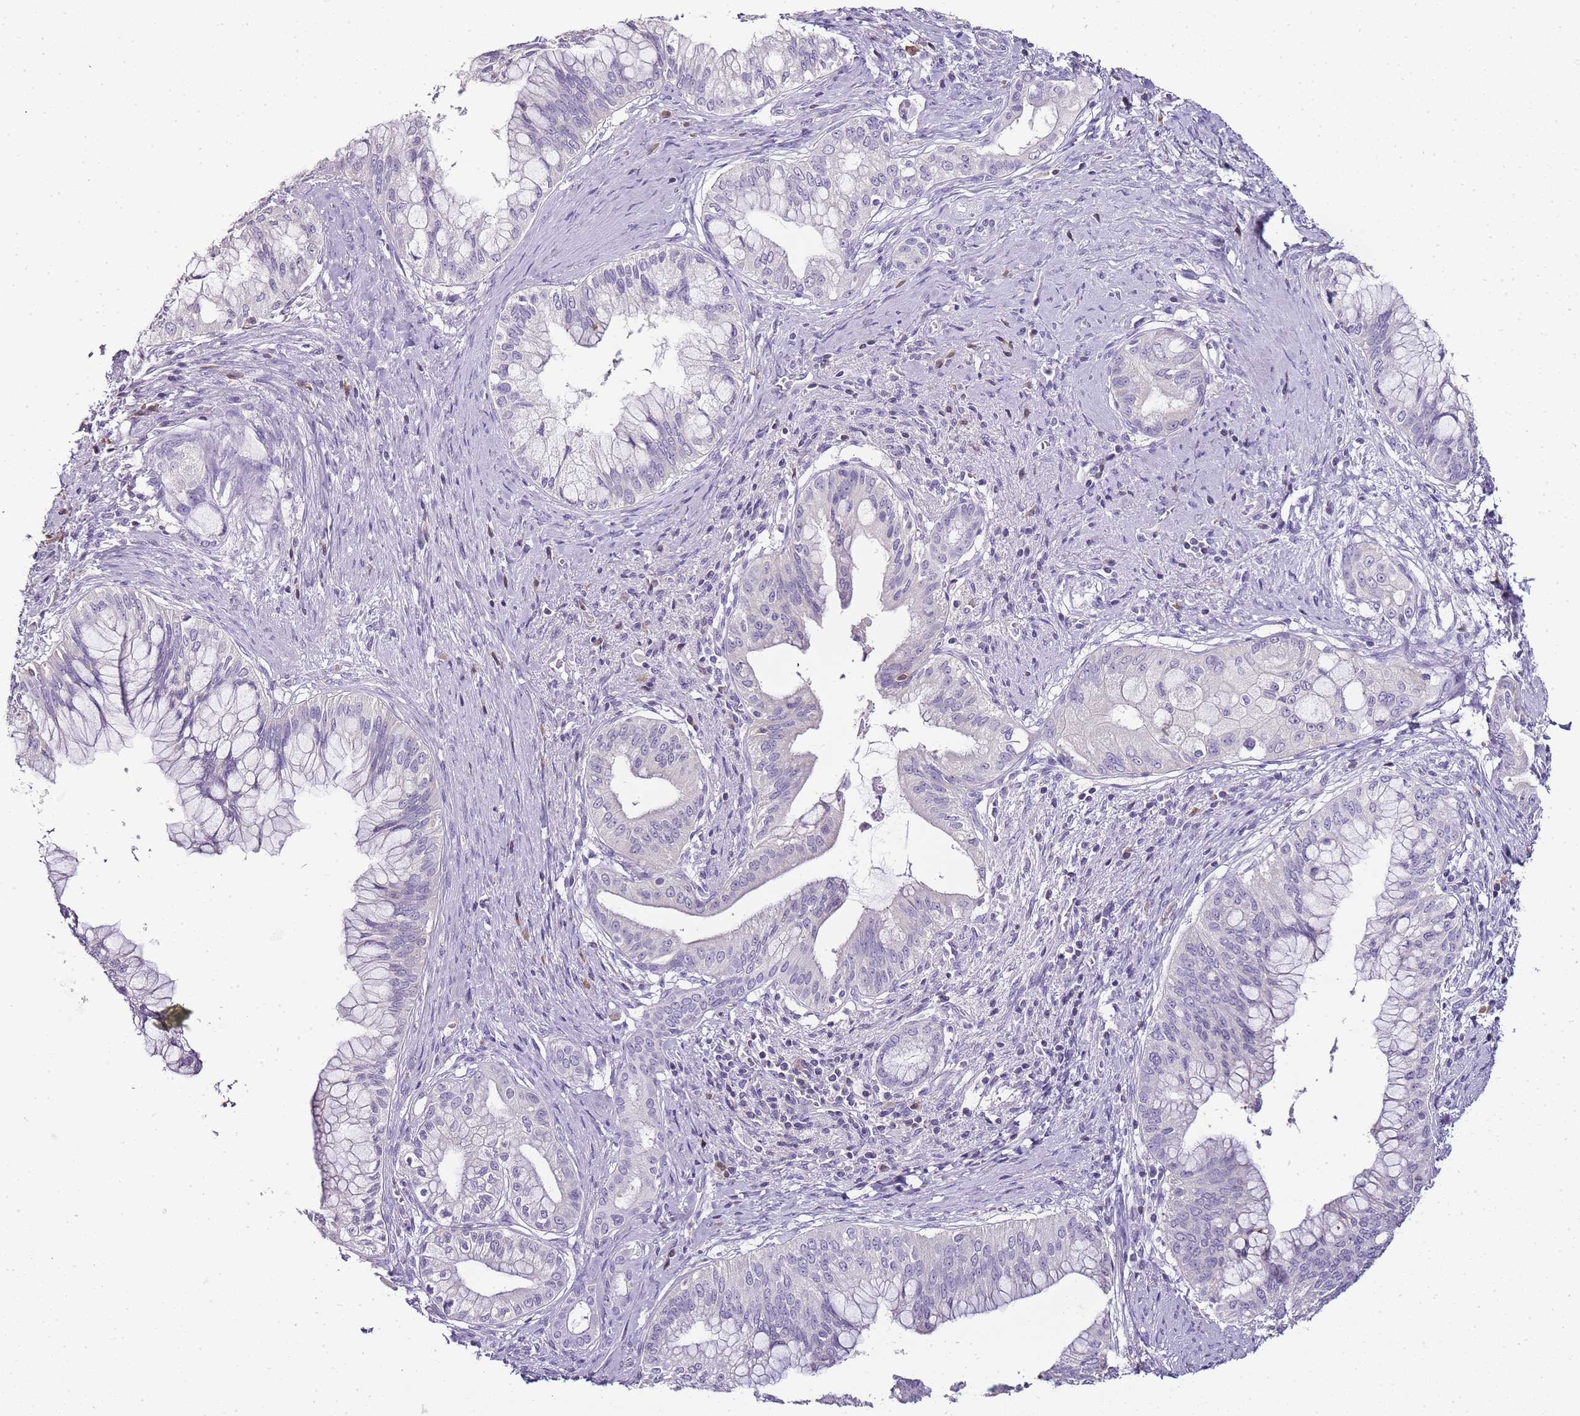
{"staining": {"intensity": "negative", "quantity": "none", "location": "none"}, "tissue": "pancreatic cancer", "cell_type": "Tumor cells", "image_type": "cancer", "snomed": [{"axis": "morphology", "description": "Adenocarcinoma, NOS"}, {"axis": "topography", "description": "Pancreas"}], "caption": "Tumor cells are negative for protein expression in human adenocarcinoma (pancreatic).", "gene": "ZBP1", "patient": {"sex": "male", "age": 46}}